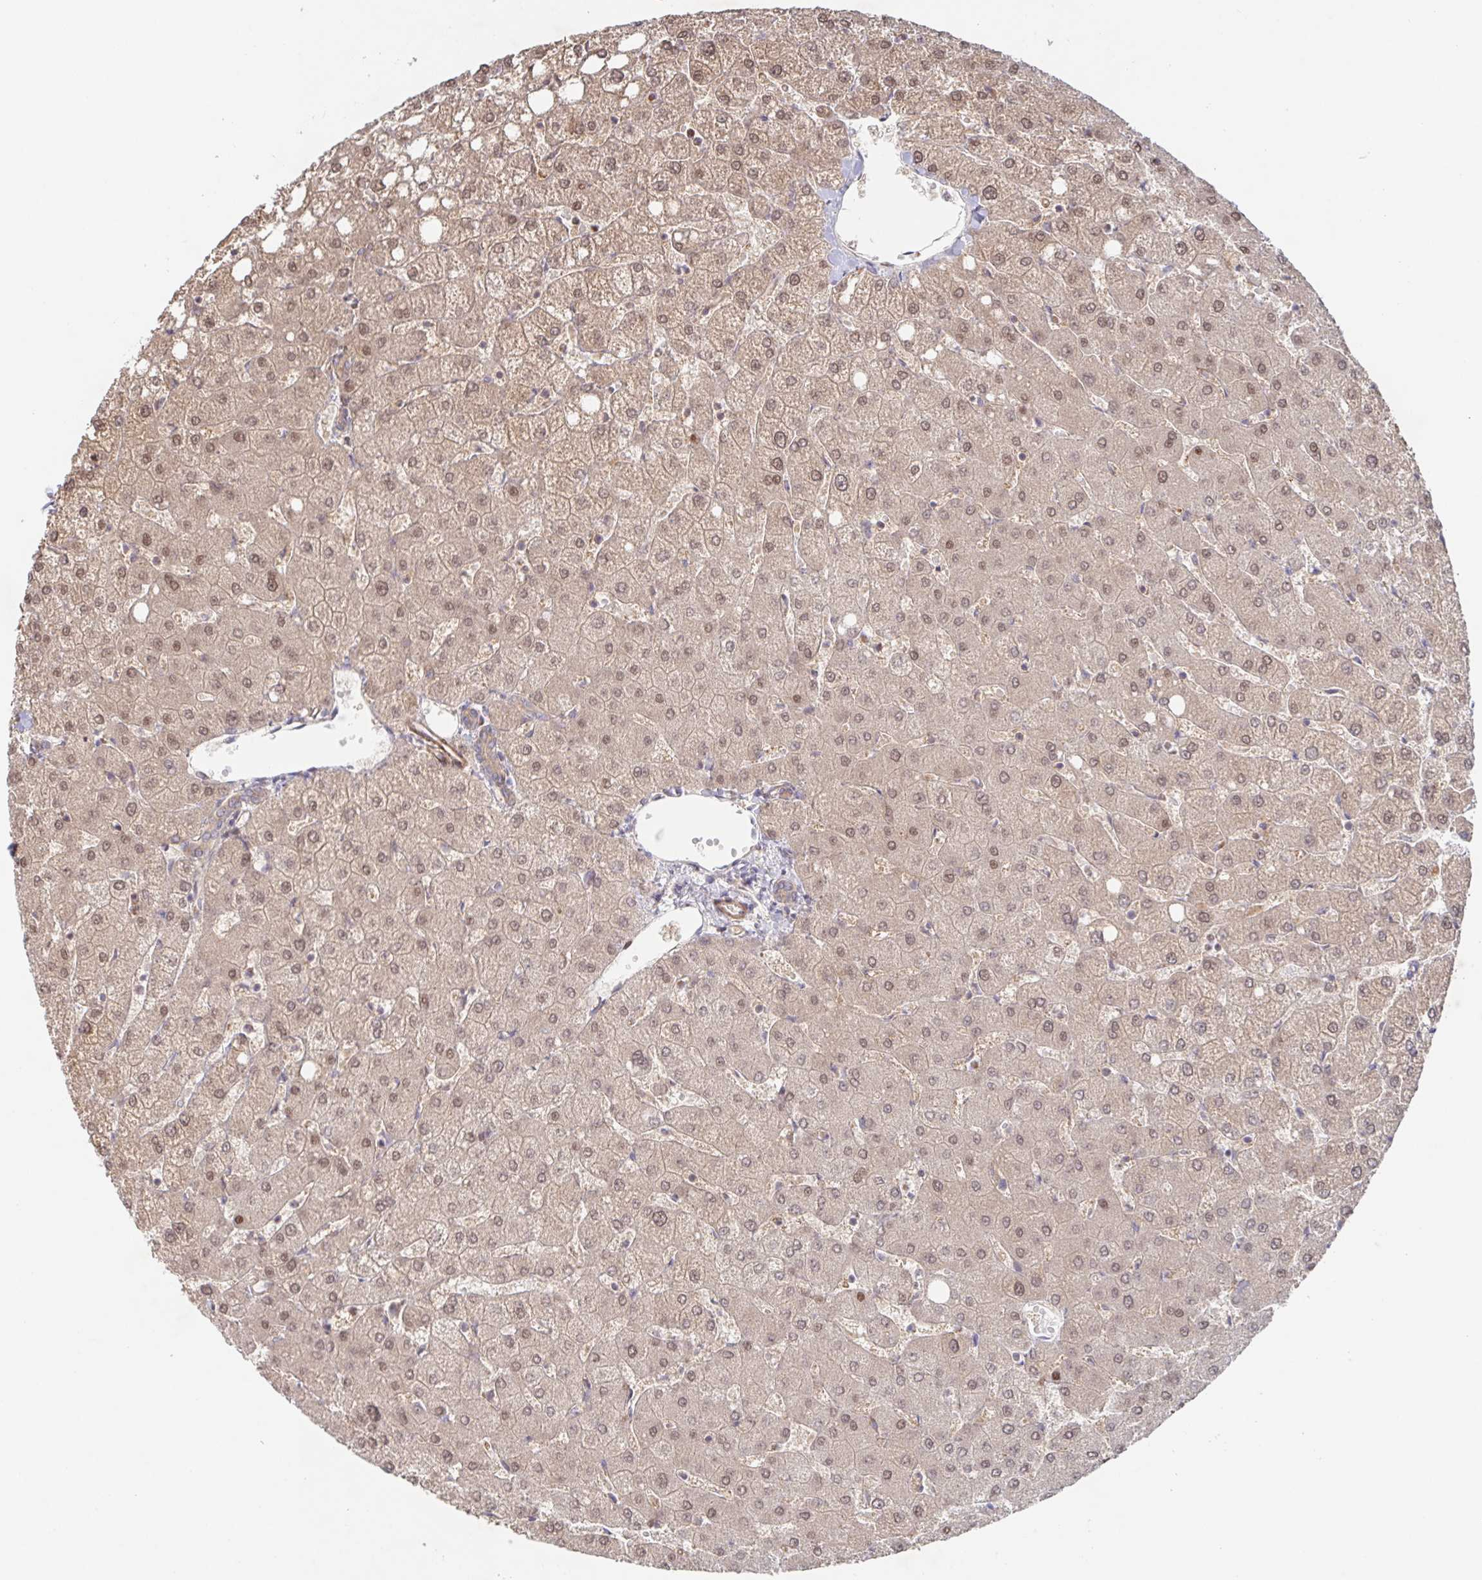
{"staining": {"intensity": "weak", "quantity": ">75%", "location": "cytoplasmic/membranous"}, "tissue": "liver", "cell_type": "Cholangiocytes", "image_type": "normal", "snomed": [{"axis": "morphology", "description": "Normal tissue, NOS"}, {"axis": "topography", "description": "Liver"}], "caption": "Protein staining demonstrates weak cytoplasmic/membranous expression in approximately >75% of cholangiocytes in unremarkable liver. The staining is performed using DAB (3,3'-diaminobenzidine) brown chromogen to label protein expression. The nuclei are counter-stained blue using hematoxylin.", "gene": "AACS", "patient": {"sex": "female", "age": 54}}